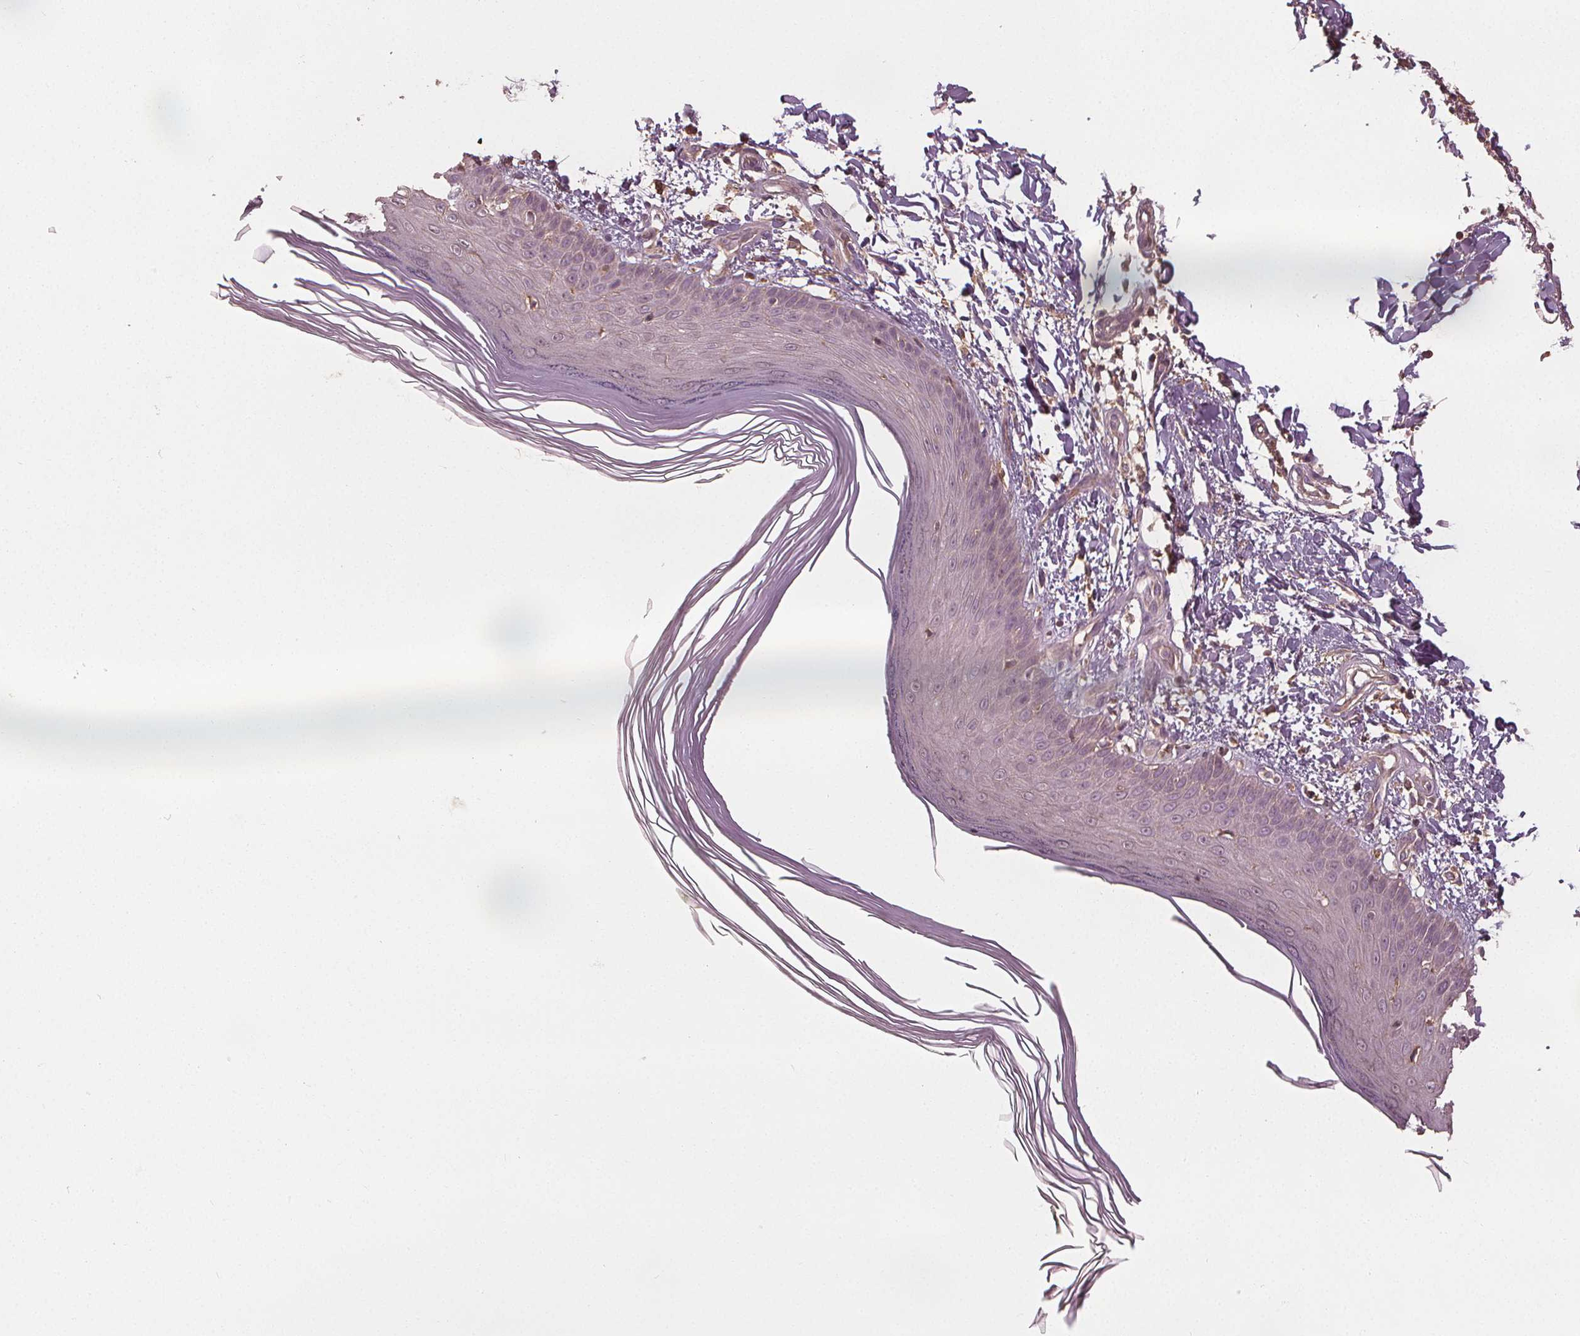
{"staining": {"intensity": "weak", "quantity": "<25%", "location": "cytoplasmic/membranous"}, "tissue": "skin", "cell_type": "Fibroblasts", "image_type": "normal", "snomed": [{"axis": "morphology", "description": "Normal tissue, NOS"}, {"axis": "topography", "description": "Skin"}], "caption": "High power microscopy image of an immunohistochemistry micrograph of benign skin, revealing no significant expression in fibroblasts.", "gene": "GNB2", "patient": {"sex": "female", "age": 62}}